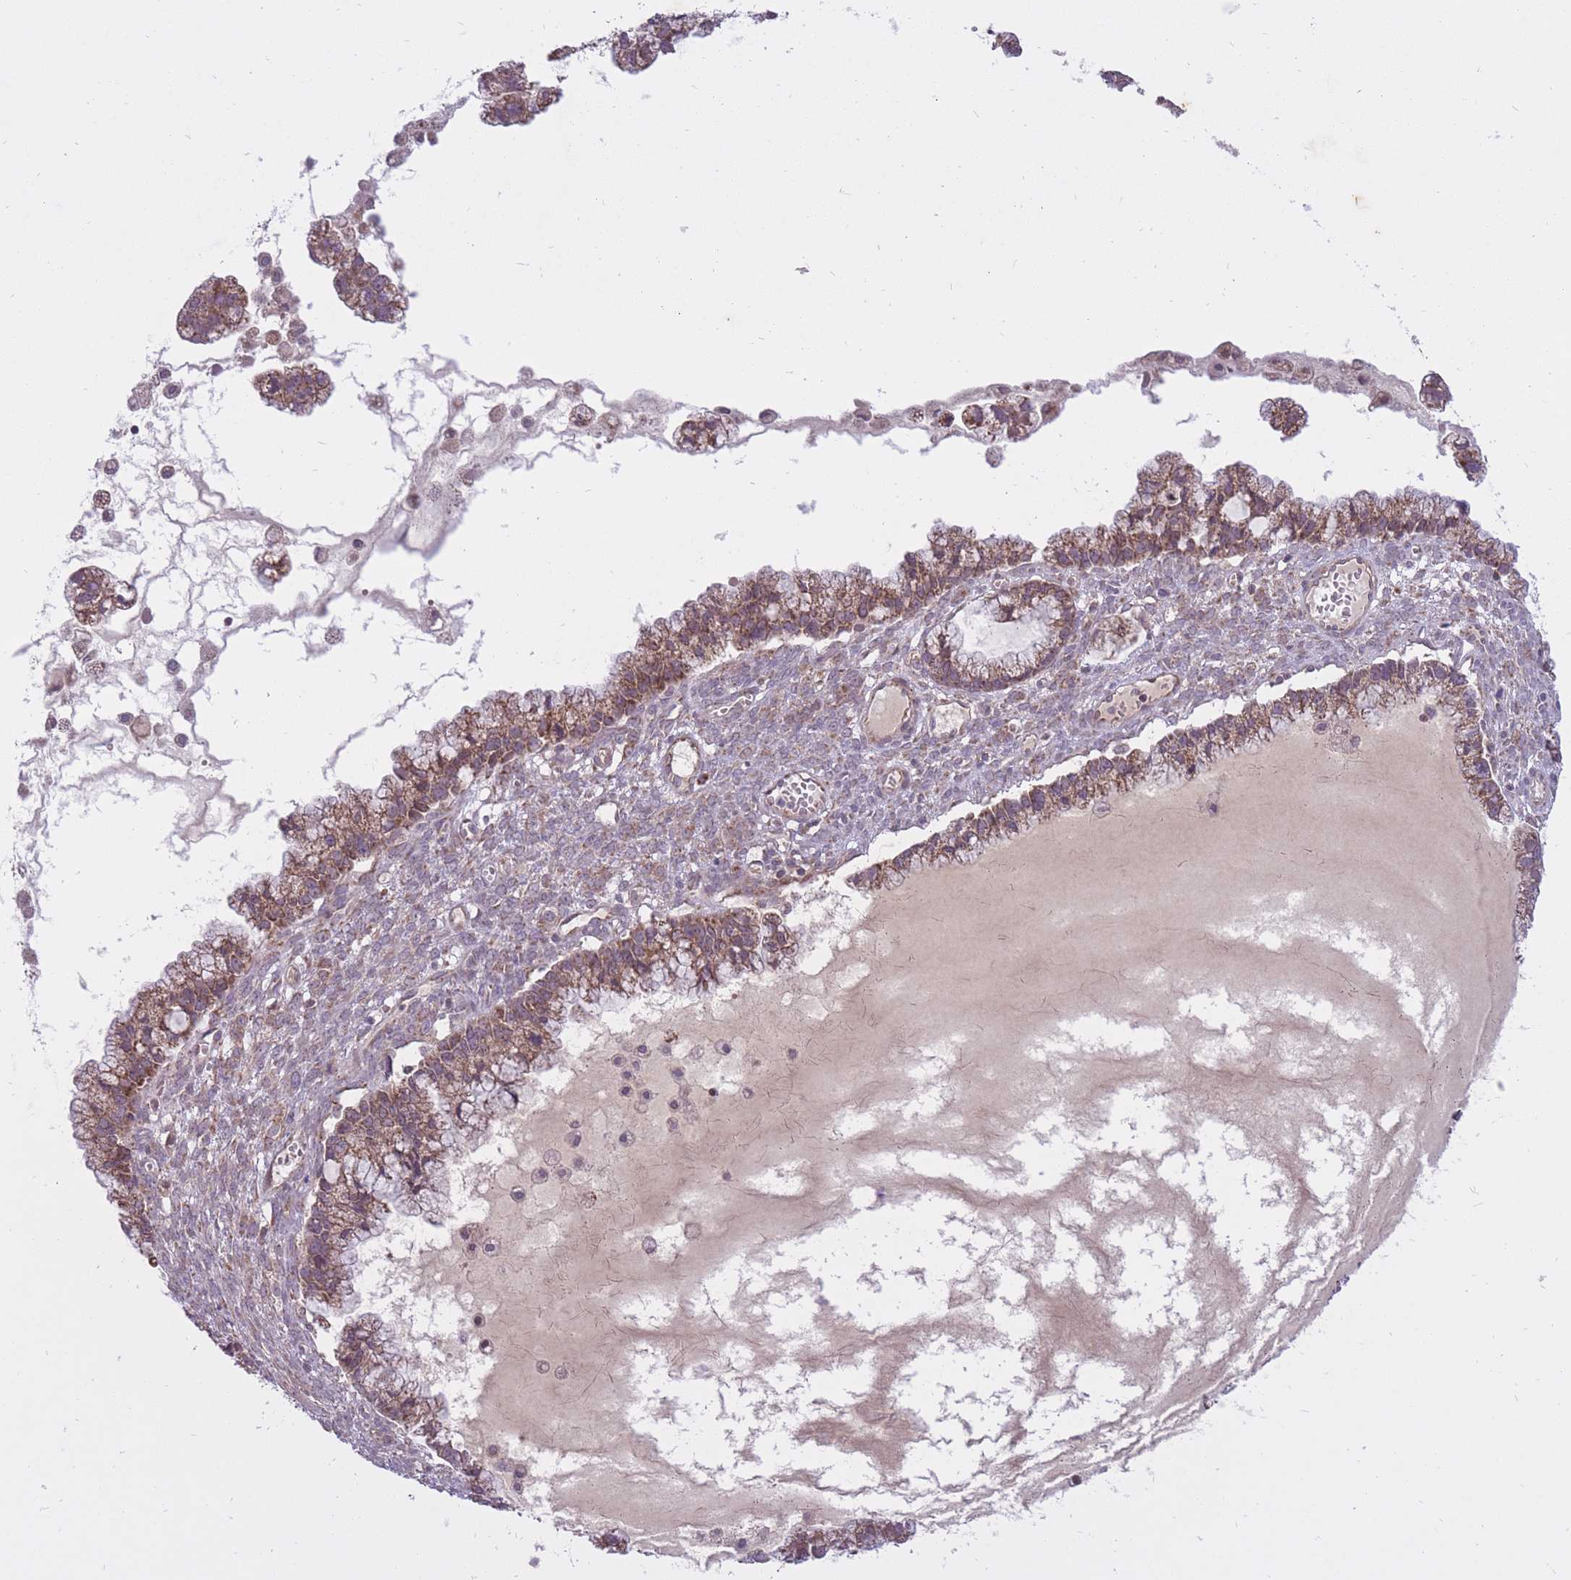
{"staining": {"intensity": "moderate", "quantity": ">75%", "location": "cytoplasmic/membranous"}, "tissue": "ovarian cancer", "cell_type": "Tumor cells", "image_type": "cancer", "snomed": [{"axis": "morphology", "description": "Cystadenocarcinoma, mucinous, NOS"}, {"axis": "topography", "description": "Ovary"}], "caption": "Ovarian mucinous cystadenocarcinoma tissue reveals moderate cytoplasmic/membranous staining in about >75% of tumor cells, visualized by immunohistochemistry.", "gene": "LIN7C", "patient": {"sex": "female", "age": 72}}